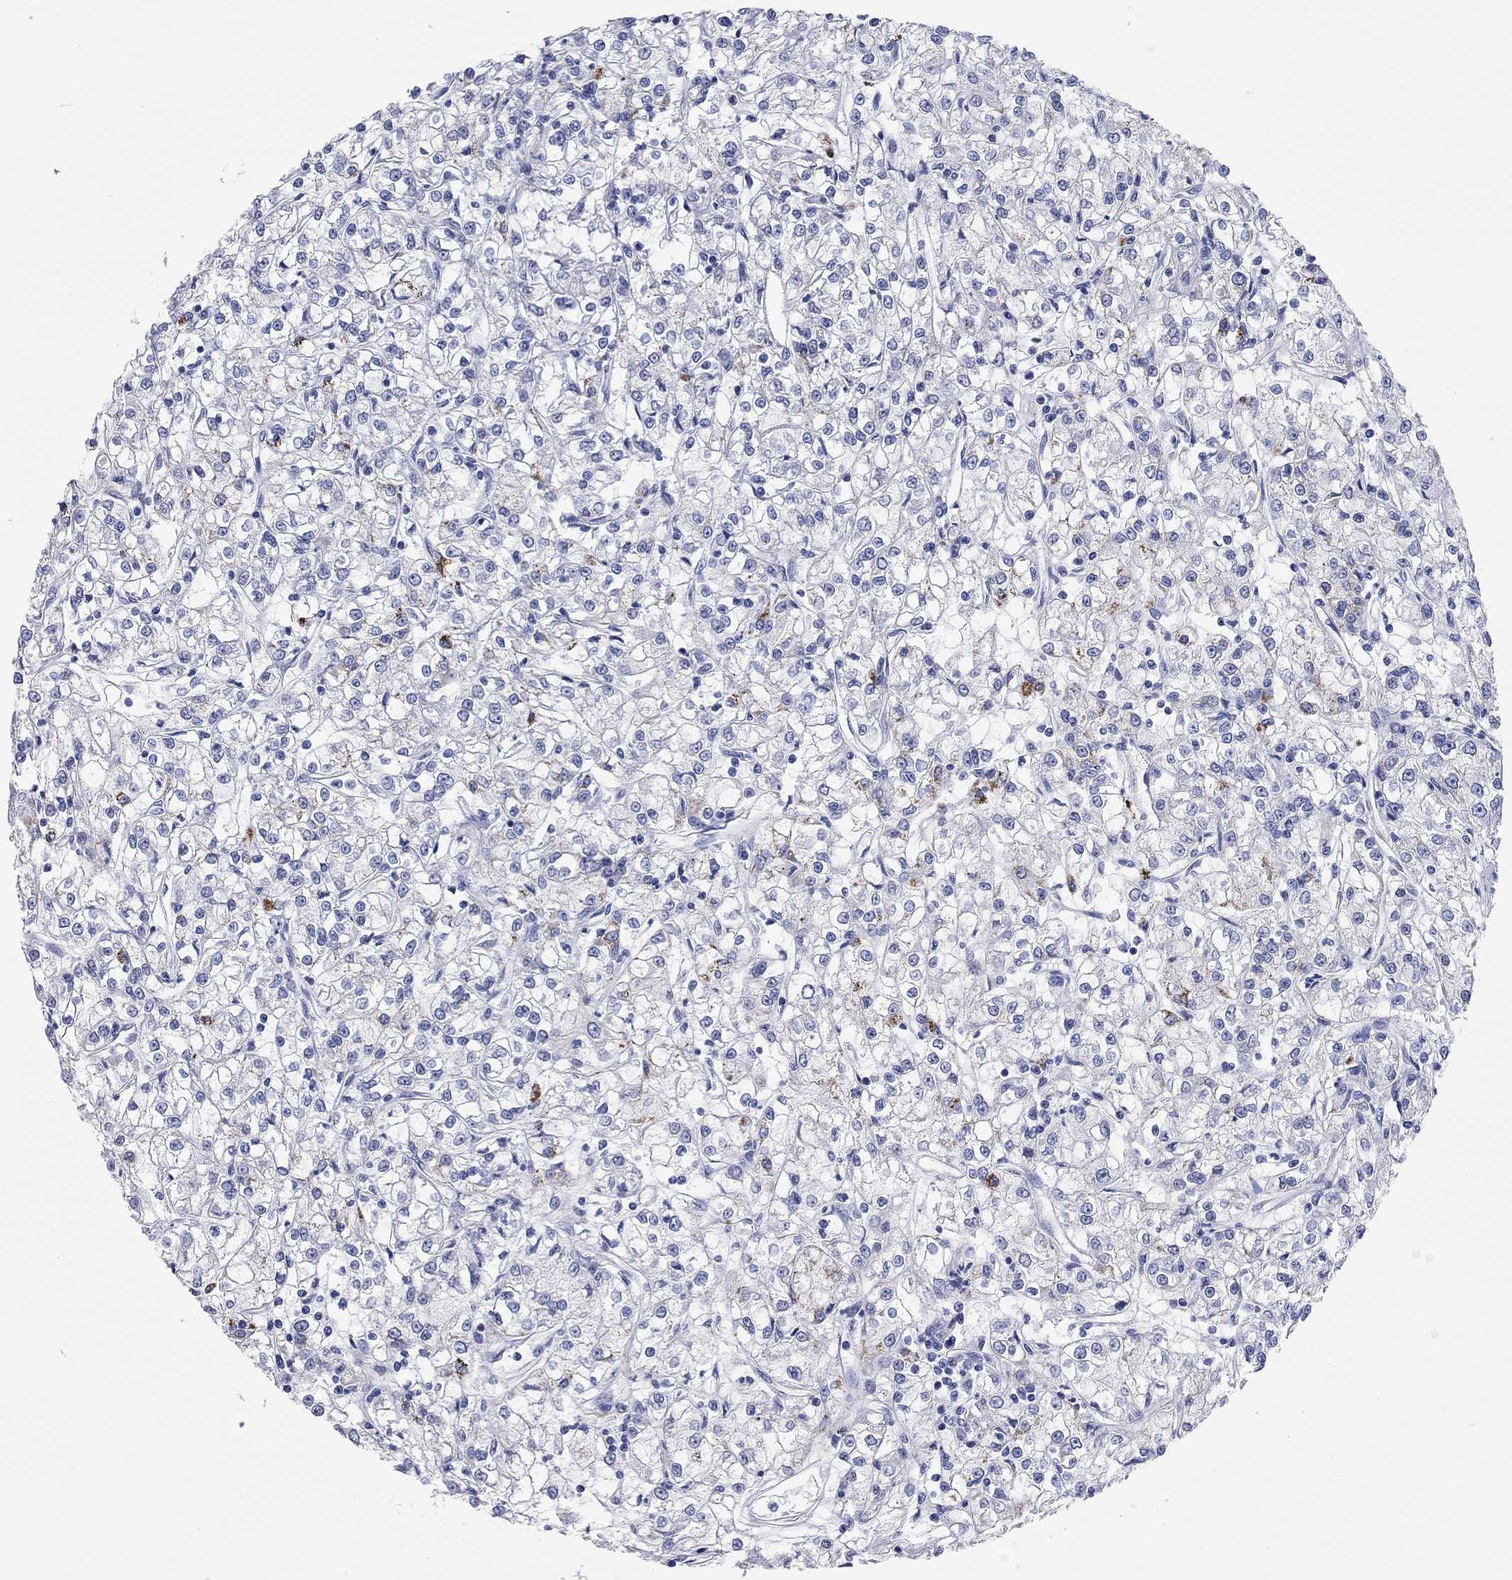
{"staining": {"intensity": "strong", "quantity": "<25%", "location": "cytoplasmic/membranous"}, "tissue": "renal cancer", "cell_type": "Tumor cells", "image_type": "cancer", "snomed": [{"axis": "morphology", "description": "Adenocarcinoma, NOS"}, {"axis": "topography", "description": "Kidney"}], "caption": "The image exhibits immunohistochemical staining of adenocarcinoma (renal). There is strong cytoplasmic/membranous positivity is seen in about <25% of tumor cells.", "gene": "CHI3L2", "patient": {"sex": "female", "age": 59}}